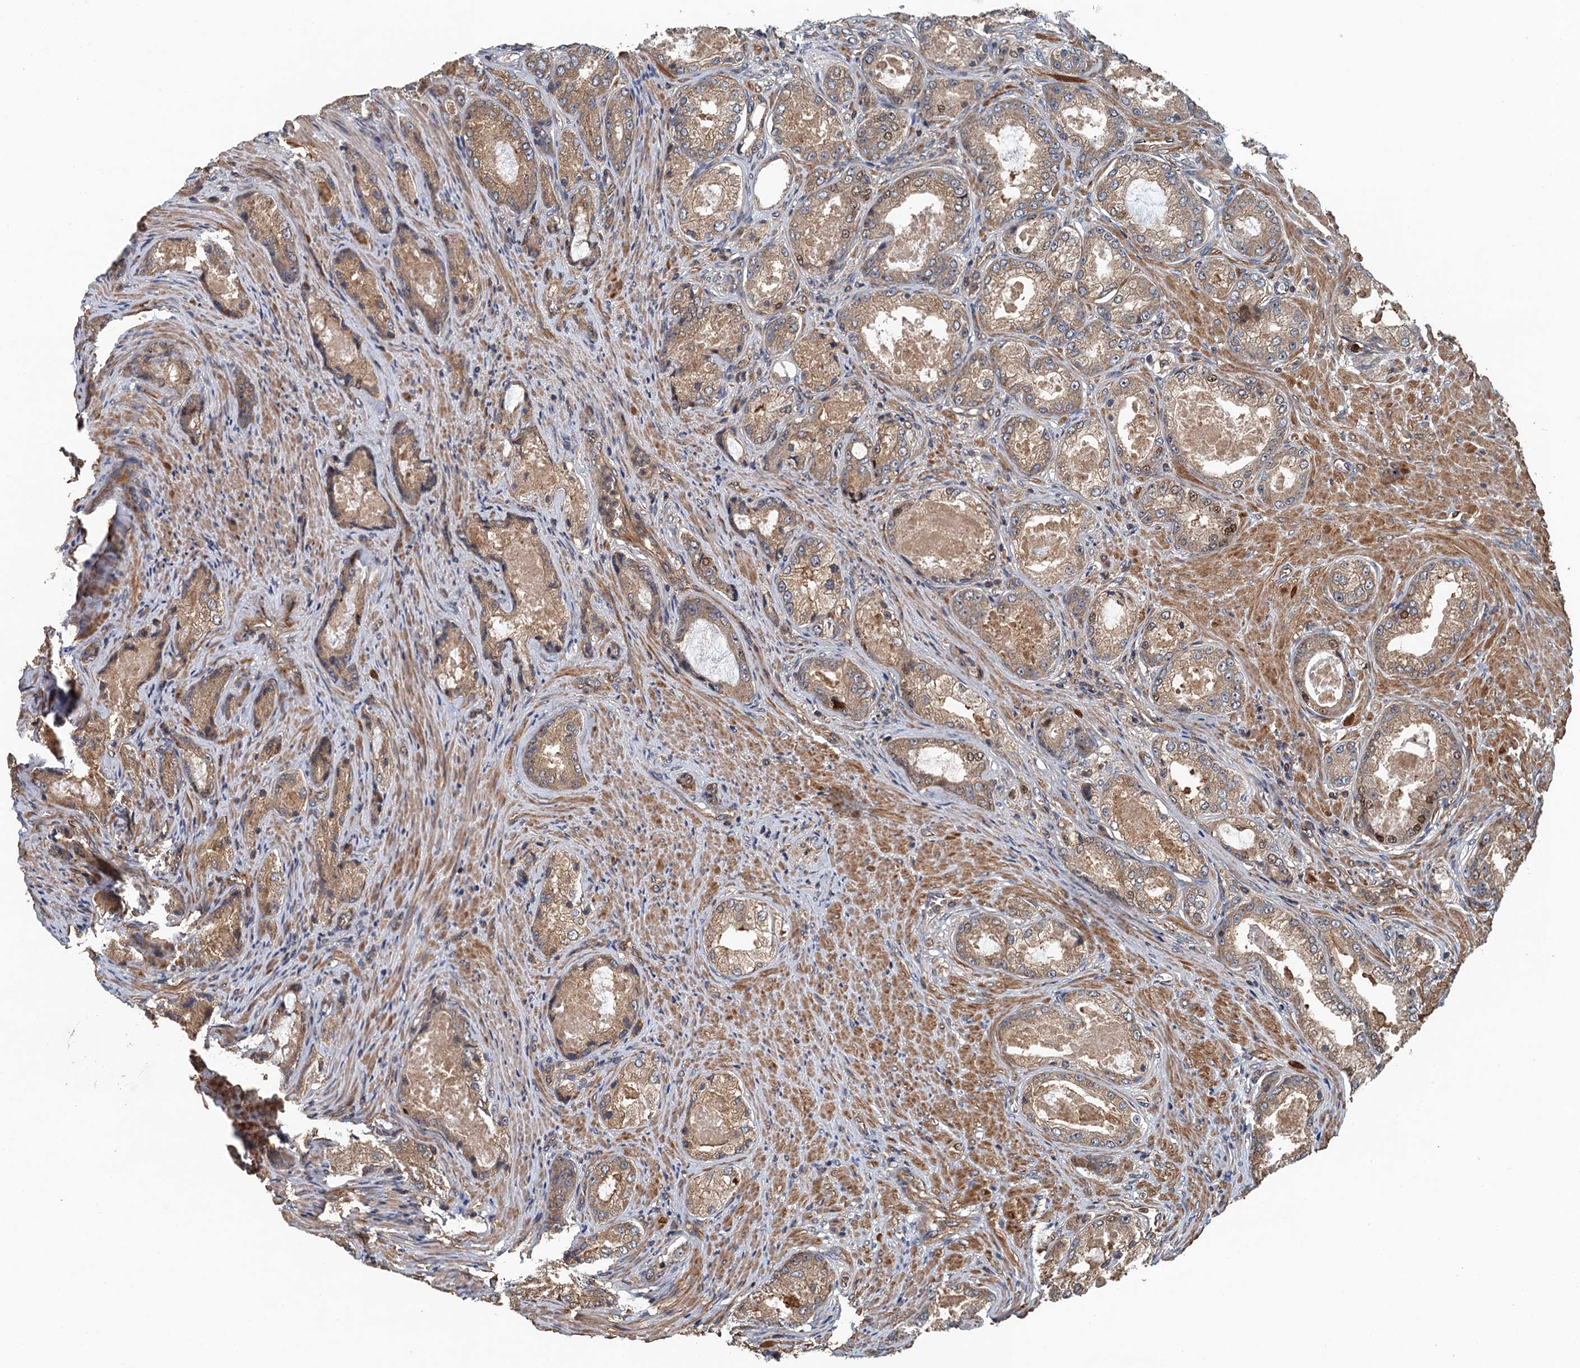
{"staining": {"intensity": "moderate", "quantity": ">75%", "location": "cytoplasmic/membranous"}, "tissue": "prostate cancer", "cell_type": "Tumor cells", "image_type": "cancer", "snomed": [{"axis": "morphology", "description": "Adenocarcinoma, Low grade"}, {"axis": "topography", "description": "Prostate"}], "caption": "Immunohistochemistry (IHC) of human prostate cancer (adenocarcinoma (low-grade)) exhibits medium levels of moderate cytoplasmic/membranous positivity in about >75% of tumor cells.", "gene": "BORCS5", "patient": {"sex": "male", "age": 68}}